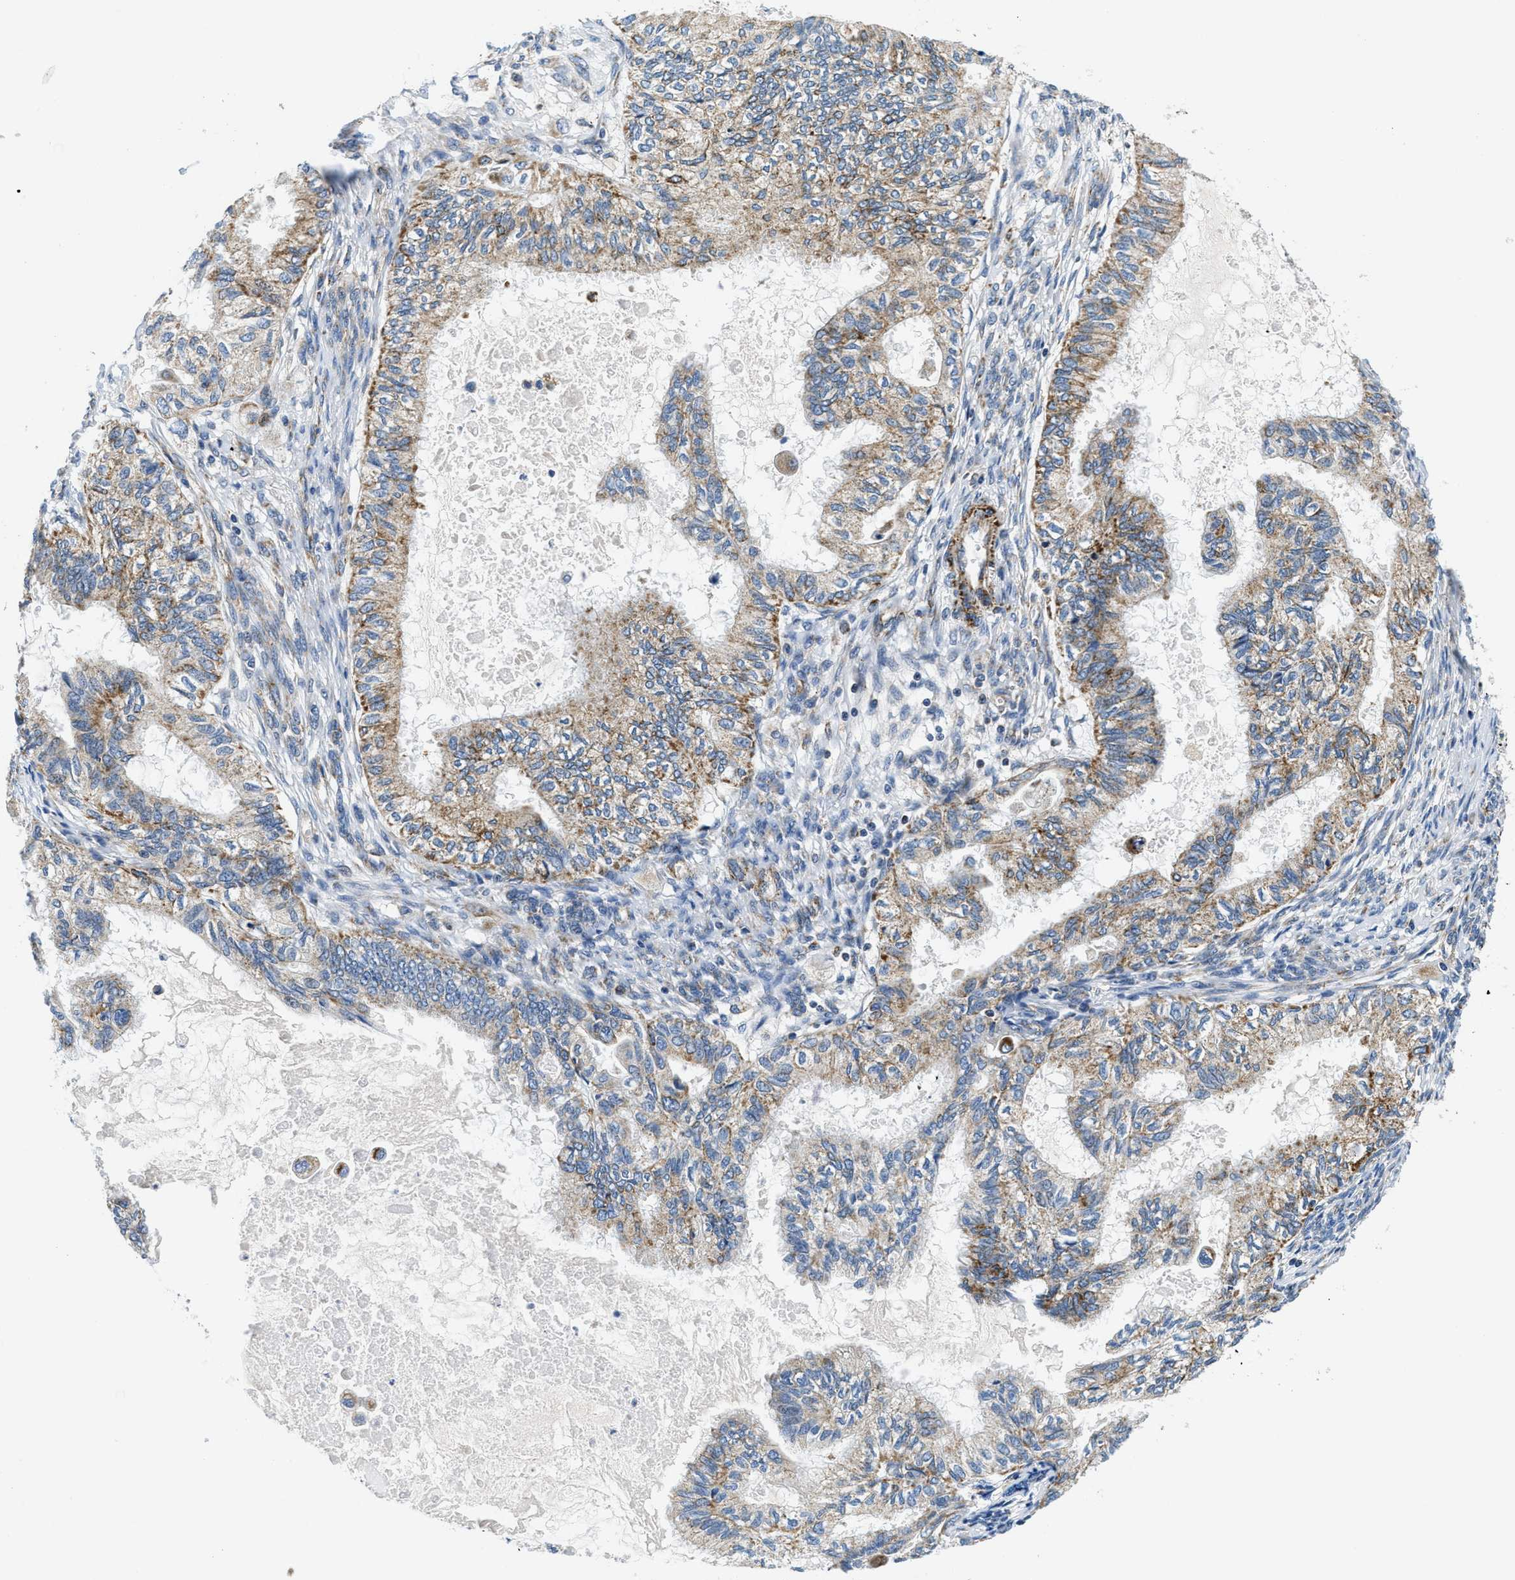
{"staining": {"intensity": "moderate", "quantity": "25%-75%", "location": "cytoplasmic/membranous"}, "tissue": "cervical cancer", "cell_type": "Tumor cells", "image_type": "cancer", "snomed": [{"axis": "morphology", "description": "Normal tissue, NOS"}, {"axis": "morphology", "description": "Adenocarcinoma, NOS"}, {"axis": "topography", "description": "Cervix"}, {"axis": "topography", "description": "Endometrium"}], "caption": "Immunohistochemical staining of human cervical cancer displays moderate cytoplasmic/membranous protein staining in approximately 25%-75% of tumor cells.", "gene": "SAMD4B", "patient": {"sex": "female", "age": 86}}